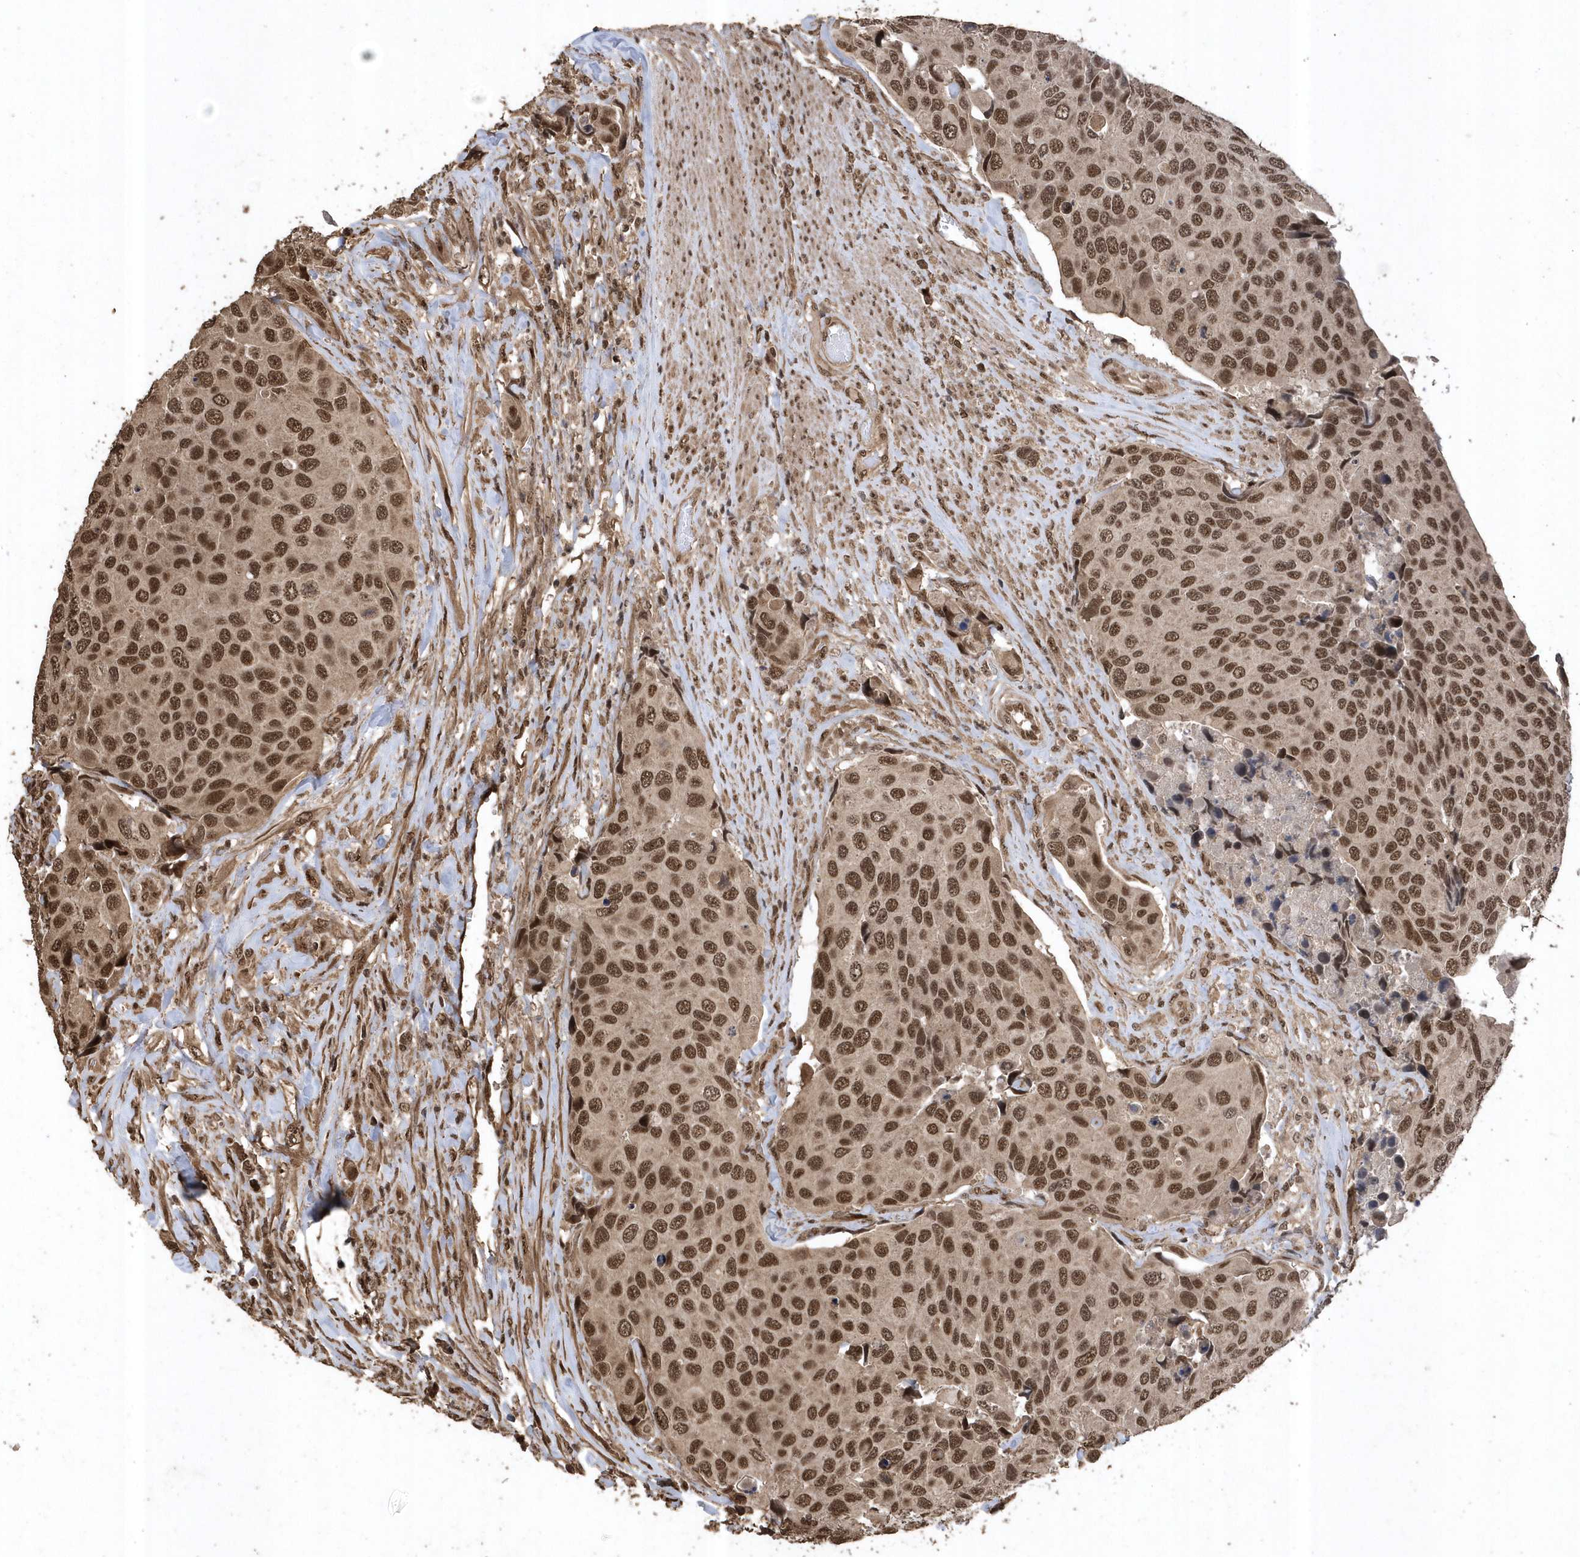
{"staining": {"intensity": "moderate", "quantity": ">75%", "location": "nuclear"}, "tissue": "urothelial cancer", "cell_type": "Tumor cells", "image_type": "cancer", "snomed": [{"axis": "morphology", "description": "Urothelial carcinoma, High grade"}, {"axis": "topography", "description": "Urinary bladder"}], "caption": "High-grade urothelial carcinoma was stained to show a protein in brown. There is medium levels of moderate nuclear expression in approximately >75% of tumor cells. (DAB = brown stain, brightfield microscopy at high magnification).", "gene": "INTS12", "patient": {"sex": "male", "age": 74}}